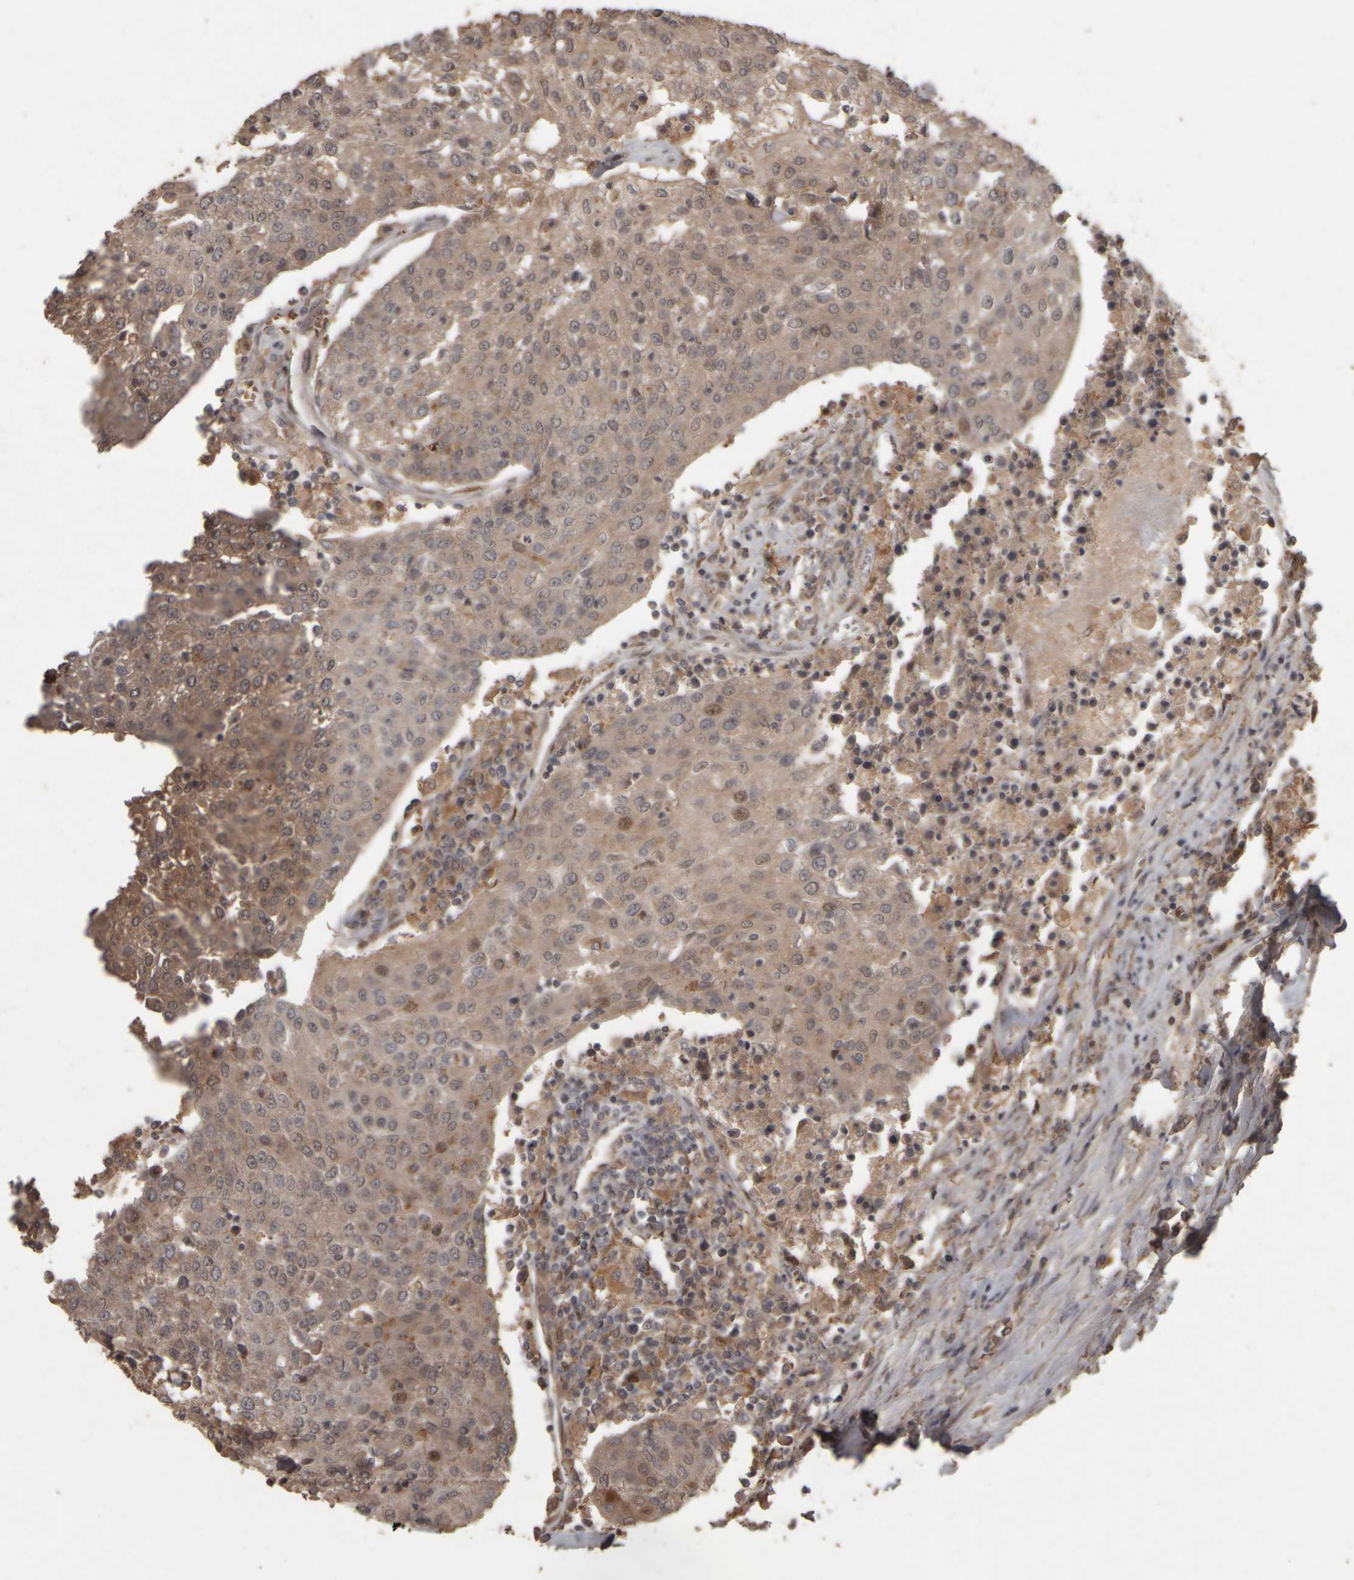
{"staining": {"intensity": "moderate", "quantity": "<25%", "location": "nuclear"}, "tissue": "urothelial cancer", "cell_type": "Tumor cells", "image_type": "cancer", "snomed": [{"axis": "morphology", "description": "Urothelial carcinoma, High grade"}, {"axis": "topography", "description": "Urinary bladder"}], "caption": "Human high-grade urothelial carcinoma stained with a brown dye exhibits moderate nuclear positive positivity in approximately <25% of tumor cells.", "gene": "ACO1", "patient": {"sex": "female", "age": 85}}